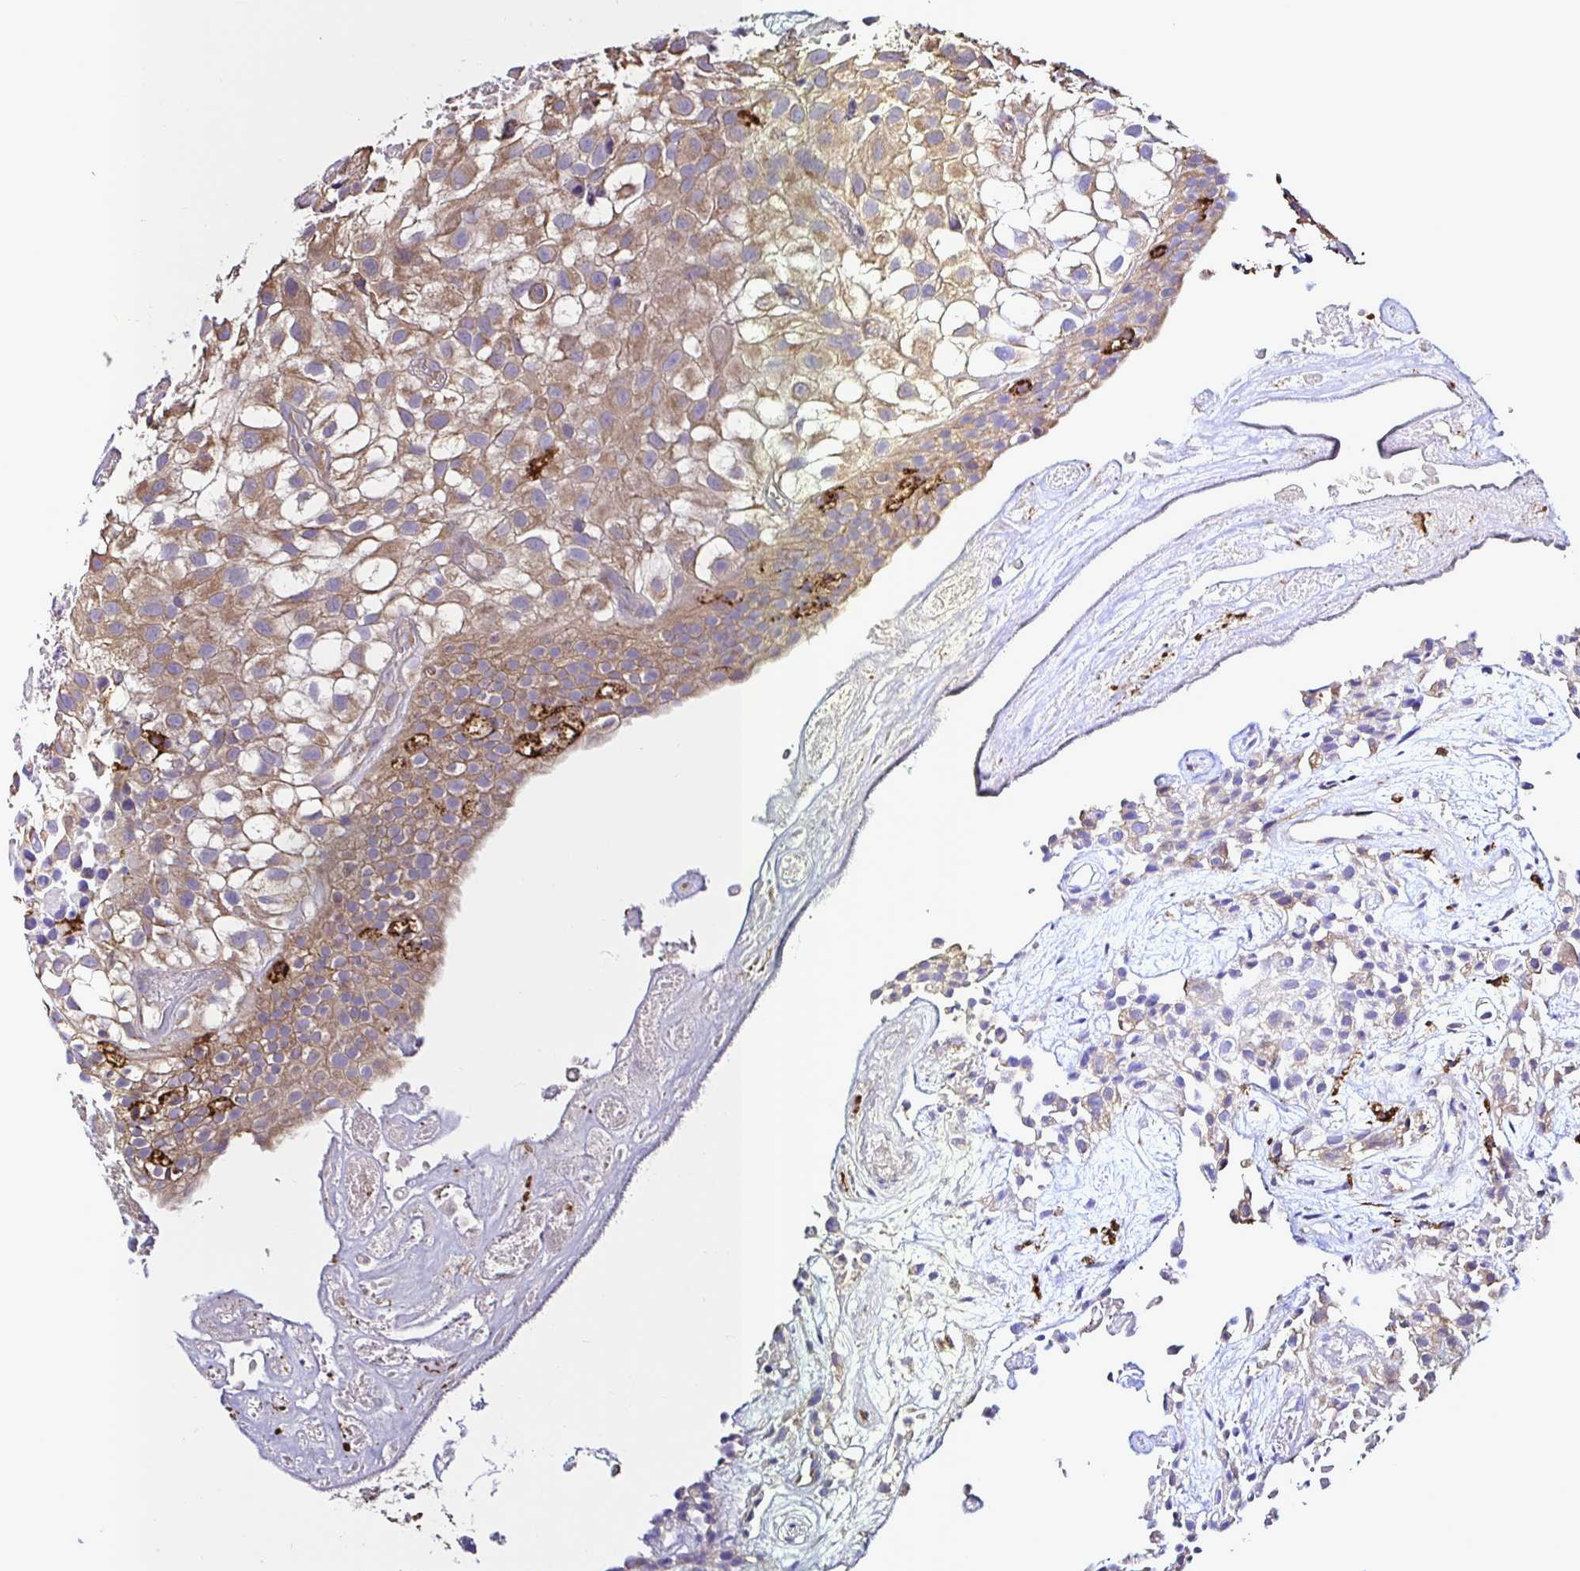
{"staining": {"intensity": "moderate", "quantity": ">75%", "location": "cytoplasmic/membranous"}, "tissue": "urothelial cancer", "cell_type": "Tumor cells", "image_type": "cancer", "snomed": [{"axis": "morphology", "description": "Urothelial carcinoma, High grade"}, {"axis": "topography", "description": "Urinary bladder"}], "caption": "A histopathology image showing moderate cytoplasmic/membranous staining in about >75% of tumor cells in high-grade urothelial carcinoma, as visualized by brown immunohistochemical staining.", "gene": "MSR1", "patient": {"sex": "male", "age": 56}}